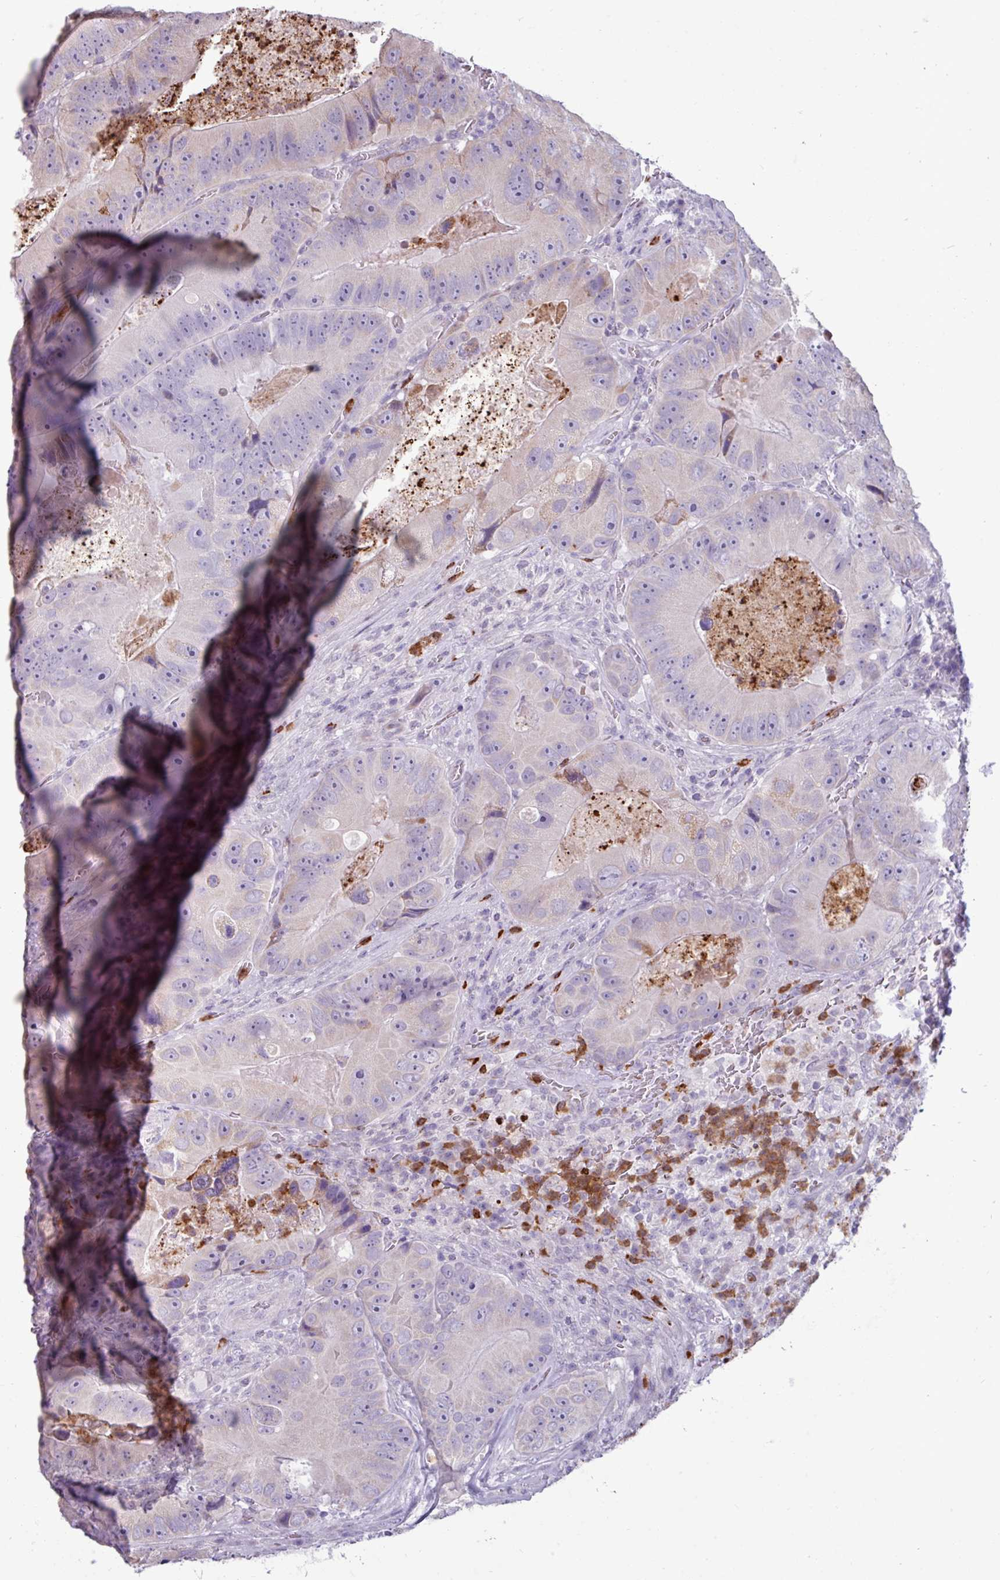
{"staining": {"intensity": "negative", "quantity": "none", "location": "none"}, "tissue": "colorectal cancer", "cell_type": "Tumor cells", "image_type": "cancer", "snomed": [{"axis": "morphology", "description": "Adenocarcinoma, NOS"}, {"axis": "topography", "description": "Colon"}], "caption": "The image displays no significant expression in tumor cells of colorectal cancer.", "gene": "TRIM39", "patient": {"sex": "female", "age": 86}}